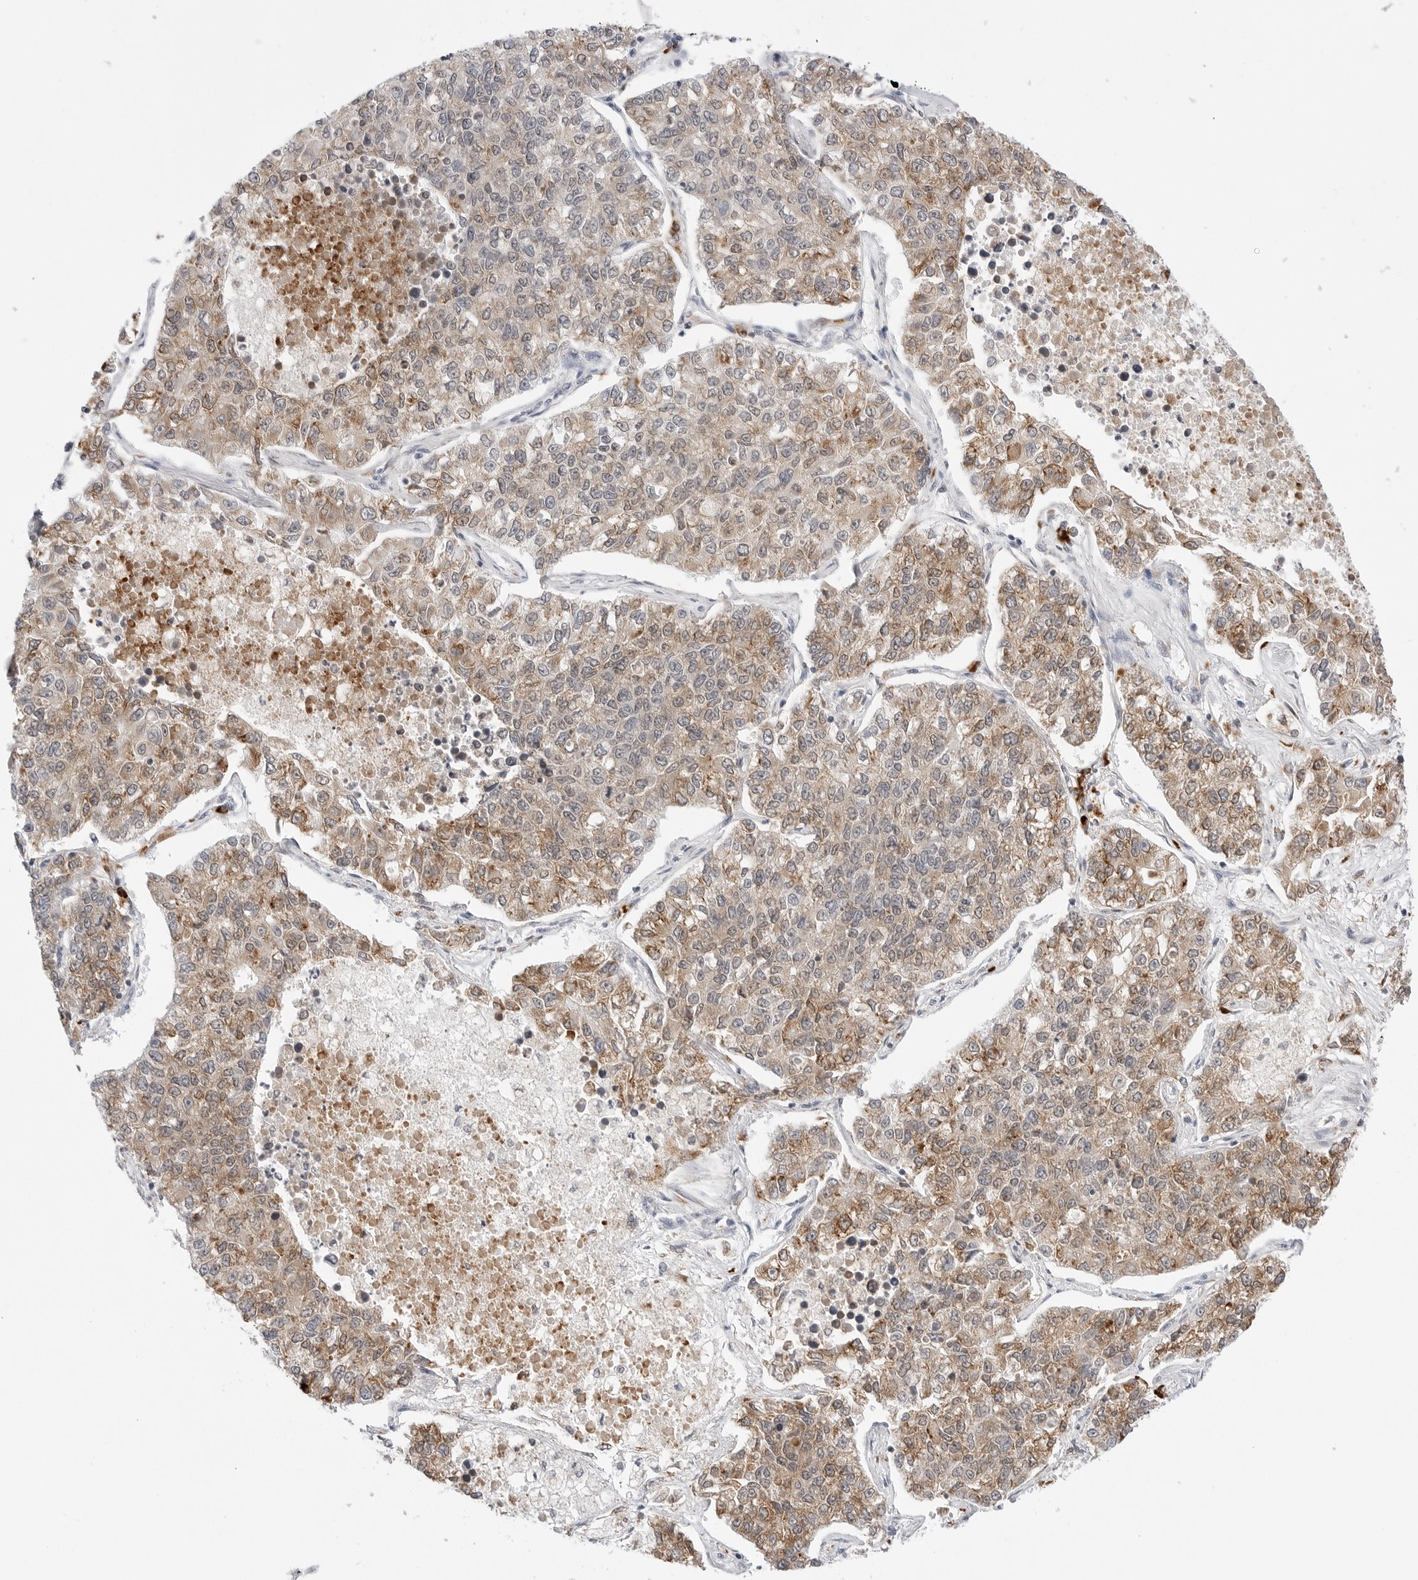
{"staining": {"intensity": "moderate", "quantity": "25%-75%", "location": "cytoplasmic/membranous"}, "tissue": "lung cancer", "cell_type": "Tumor cells", "image_type": "cancer", "snomed": [{"axis": "morphology", "description": "Adenocarcinoma, NOS"}, {"axis": "topography", "description": "Lung"}], "caption": "Lung cancer (adenocarcinoma) stained for a protein (brown) demonstrates moderate cytoplasmic/membranous positive expression in about 25%-75% of tumor cells.", "gene": "RPN1", "patient": {"sex": "male", "age": 49}}